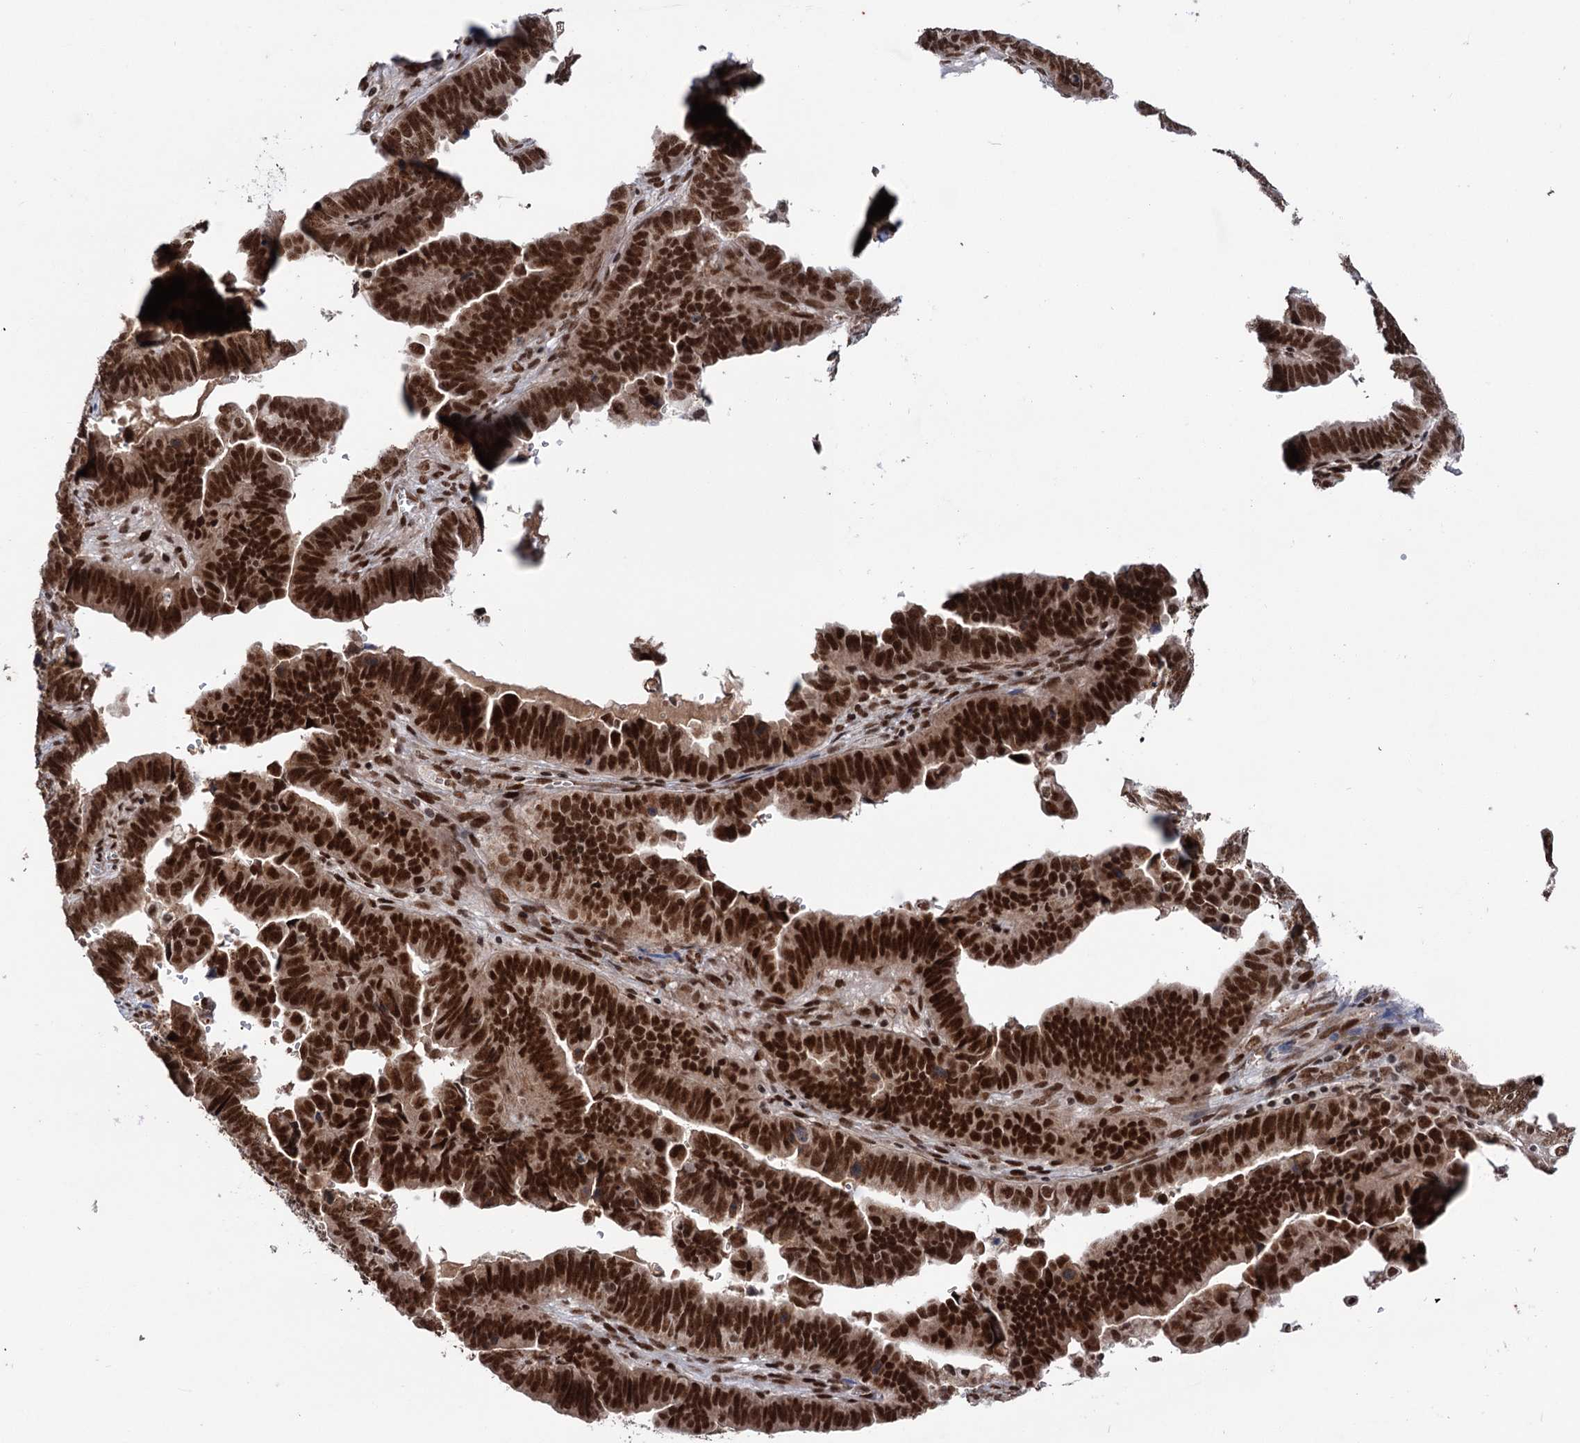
{"staining": {"intensity": "strong", "quantity": ">75%", "location": "nuclear"}, "tissue": "endometrial cancer", "cell_type": "Tumor cells", "image_type": "cancer", "snomed": [{"axis": "morphology", "description": "Adenocarcinoma, NOS"}, {"axis": "topography", "description": "Endometrium"}], "caption": "A high amount of strong nuclear staining is seen in approximately >75% of tumor cells in endometrial cancer tissue.", "gene": "MAML1", "patient": {"sex": "female", "age": 75}}